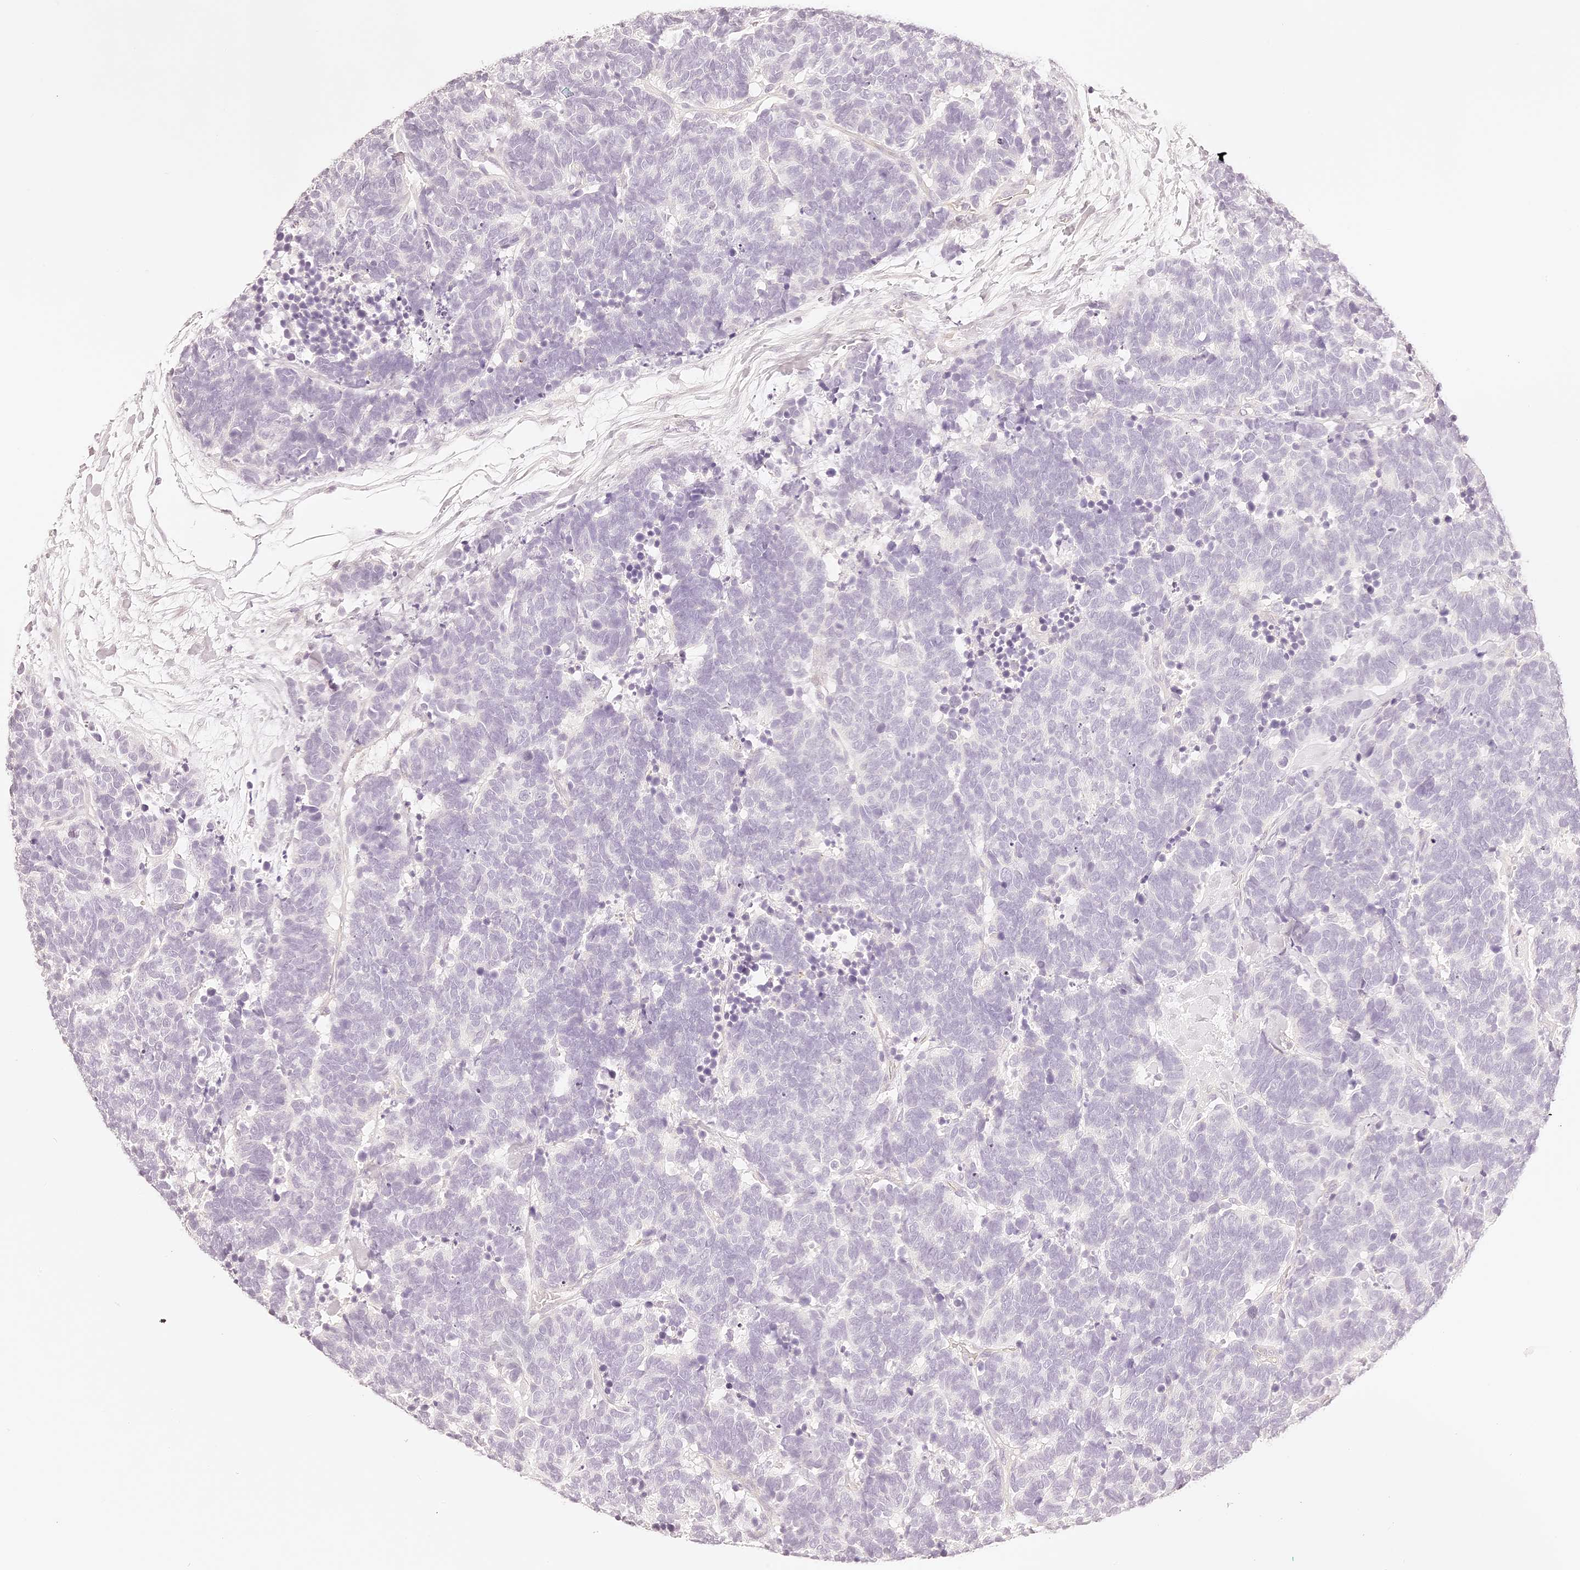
{"staining": {"intensity": "negative", "quantity": "none", "location": "none"}, "tissue": "carcinoid", "cell_type": "Tumor cells", "image_type": "cancer", "snomed": [{"axis": "morphology", "description": "Carcinoma, NOS"}, {"axis": "morphology", "description": "Carcinoid, malignant, NOS"}, {"axis": "topography", "description": "Urinary bladder"}], "caption": "The histopathology image displays no significant staining in tumor cells of carcinoid.", "gene": "TRIM45", "patient": {"sex": "male", "age": 57}}